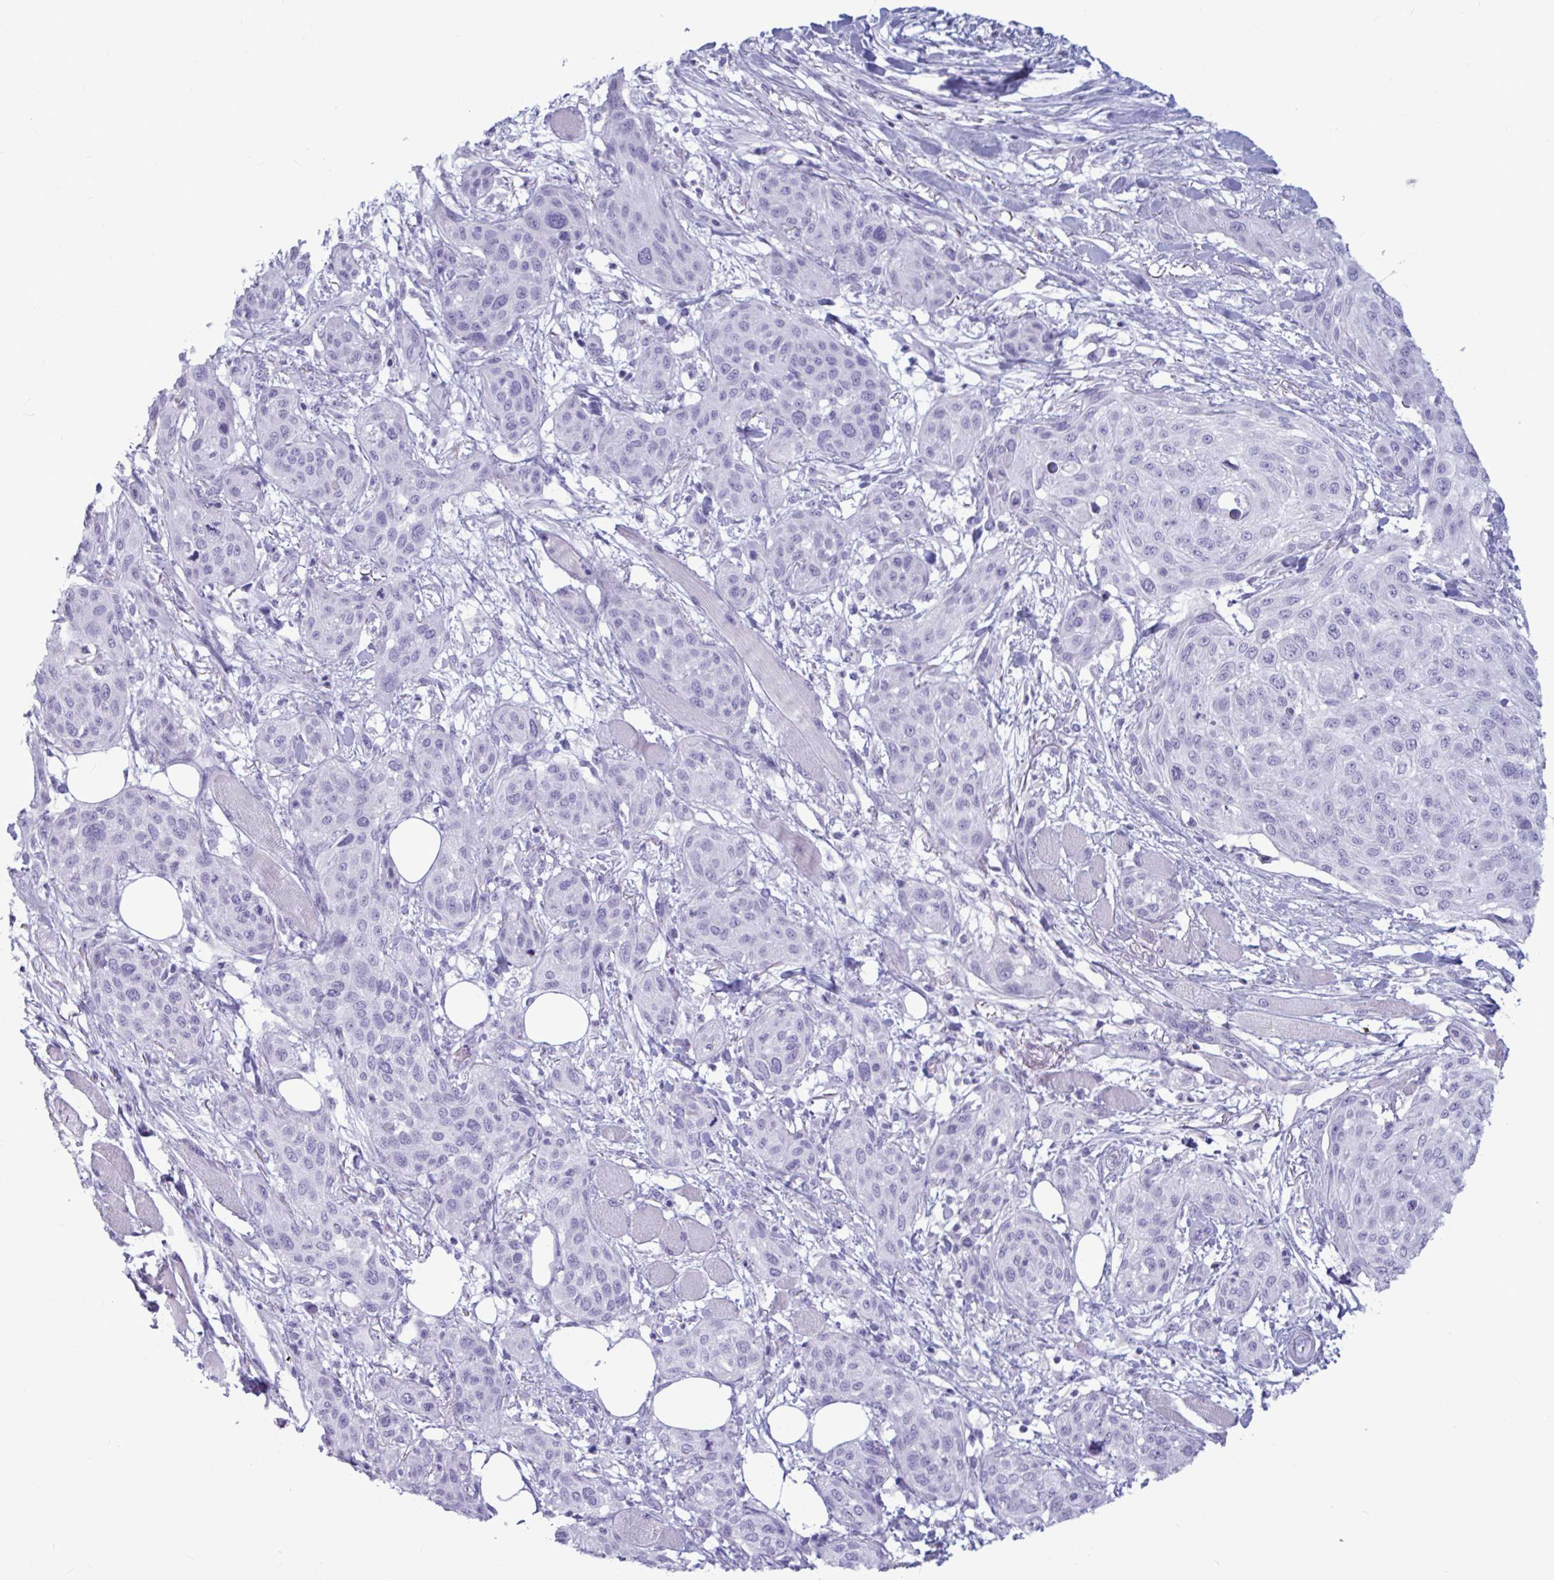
{"staining": {"intensity": "negative", "quantity": "none", "location": "none"}, "tissue": "skin cancer", "cell_type": "Tumor cells", "image_type": "cancer", "snomed": [{"axis": "morphology", "description": "Squamous cell carcinoma, NOS"}, {"axis": "topography", "description": "Skin"}], "caption": "Immunohistochemical staining of skin cancer (squamous cell carcinoma) exhibits no significant expression in tumor cells.", "gene": "BBS10", "patient": {"sex": "female", "age": 87}}